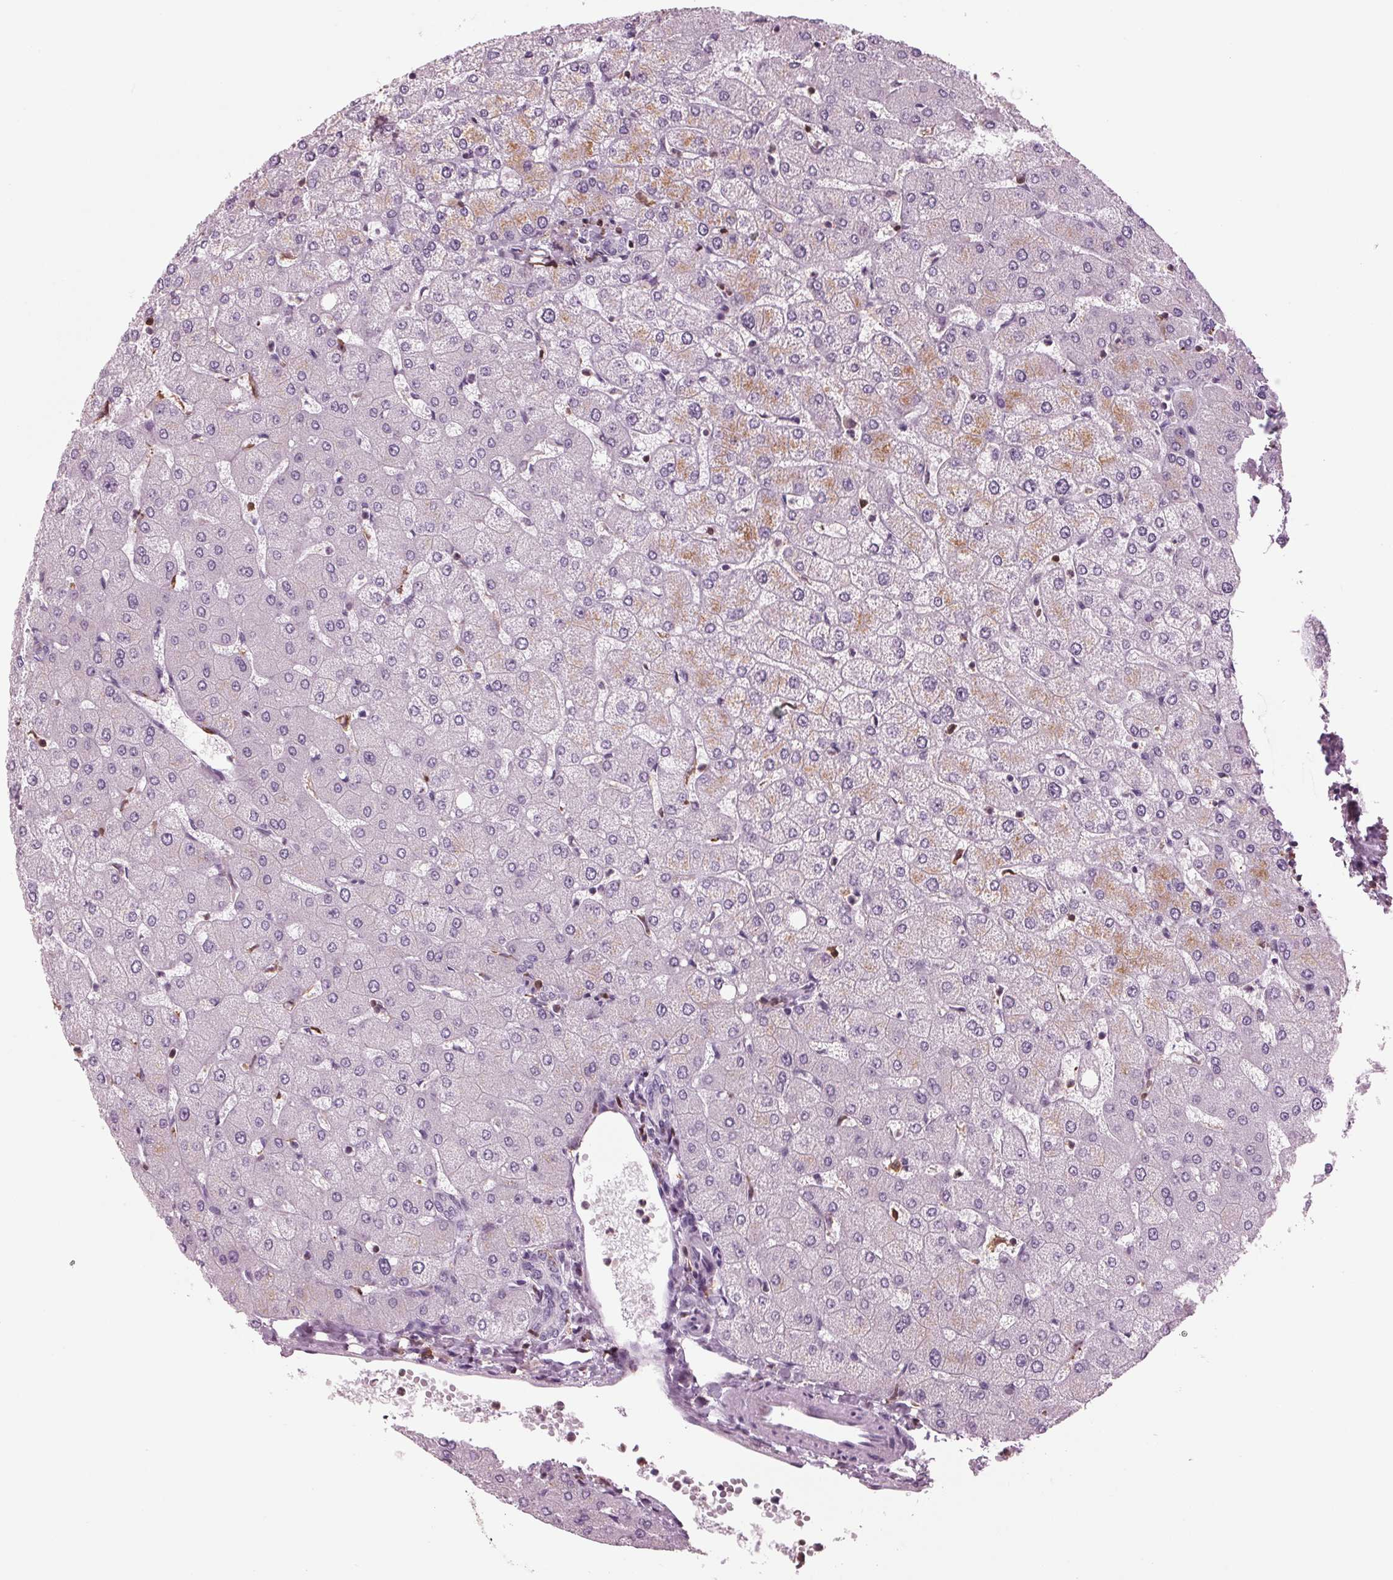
{"staining": {"intensity": "negative", "quantity": "none", "location": "none"}, "tissue": "liver", "cell_type": "Cholangiocytes", "image_type": "normal", "snomed": [{"axis": "morphology", "description": "Normal tissue, NOS"}, {"axis": "topography", "description": "Liver"}], "caption": "Cholangiocytes show no significant positivity in benign liver. (Brightfield microscopy of DAB IHC at high magnification).", "gene": "BTLA", "patient": {"sex": "female", "age": 54}}